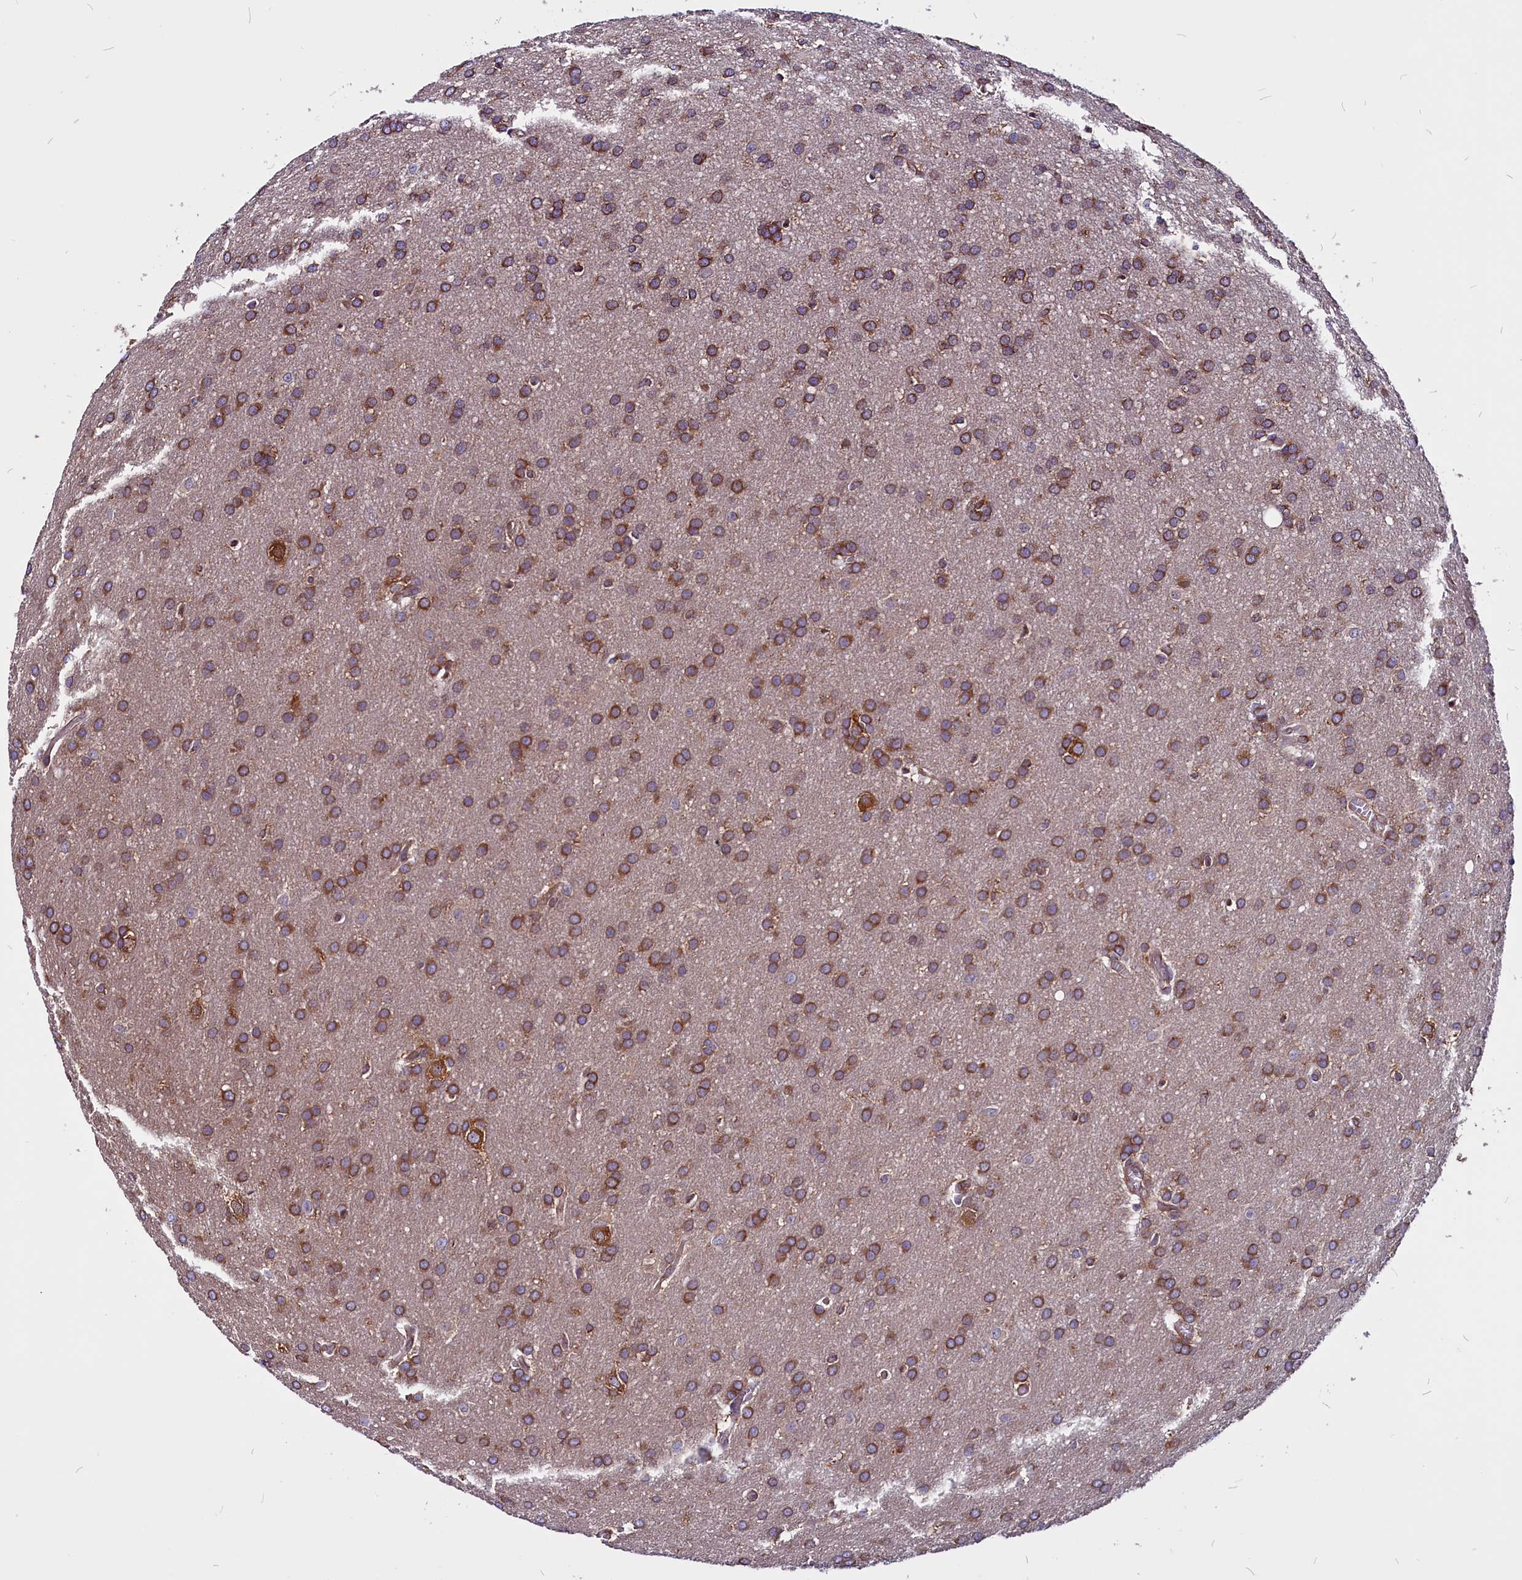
{"staining": {"intensity": "moderate", "quantity": ">75%", "location": "cytoplasmic/membranous"}, "tissue": "glioma", "cell_type": "Tumor cells", "image_type": "cancer", "snomed": [{"axis": "morphology", "description": "Glioma, malignant, Low grade"}, {"axis": "topography", "description": "Brain"}], "caption": "A brown stain shows moderate cytoplasmic/membranous positivity of a protein in glioma tumor cells. (Stains: DAB (3,3'-diaminobenzidine) in brown, nuclei in blue, Microscopy: brightfield microscopy at high magnification).", "gene": "EIF3G", "patient": {"sex": "female", "age": 32}}